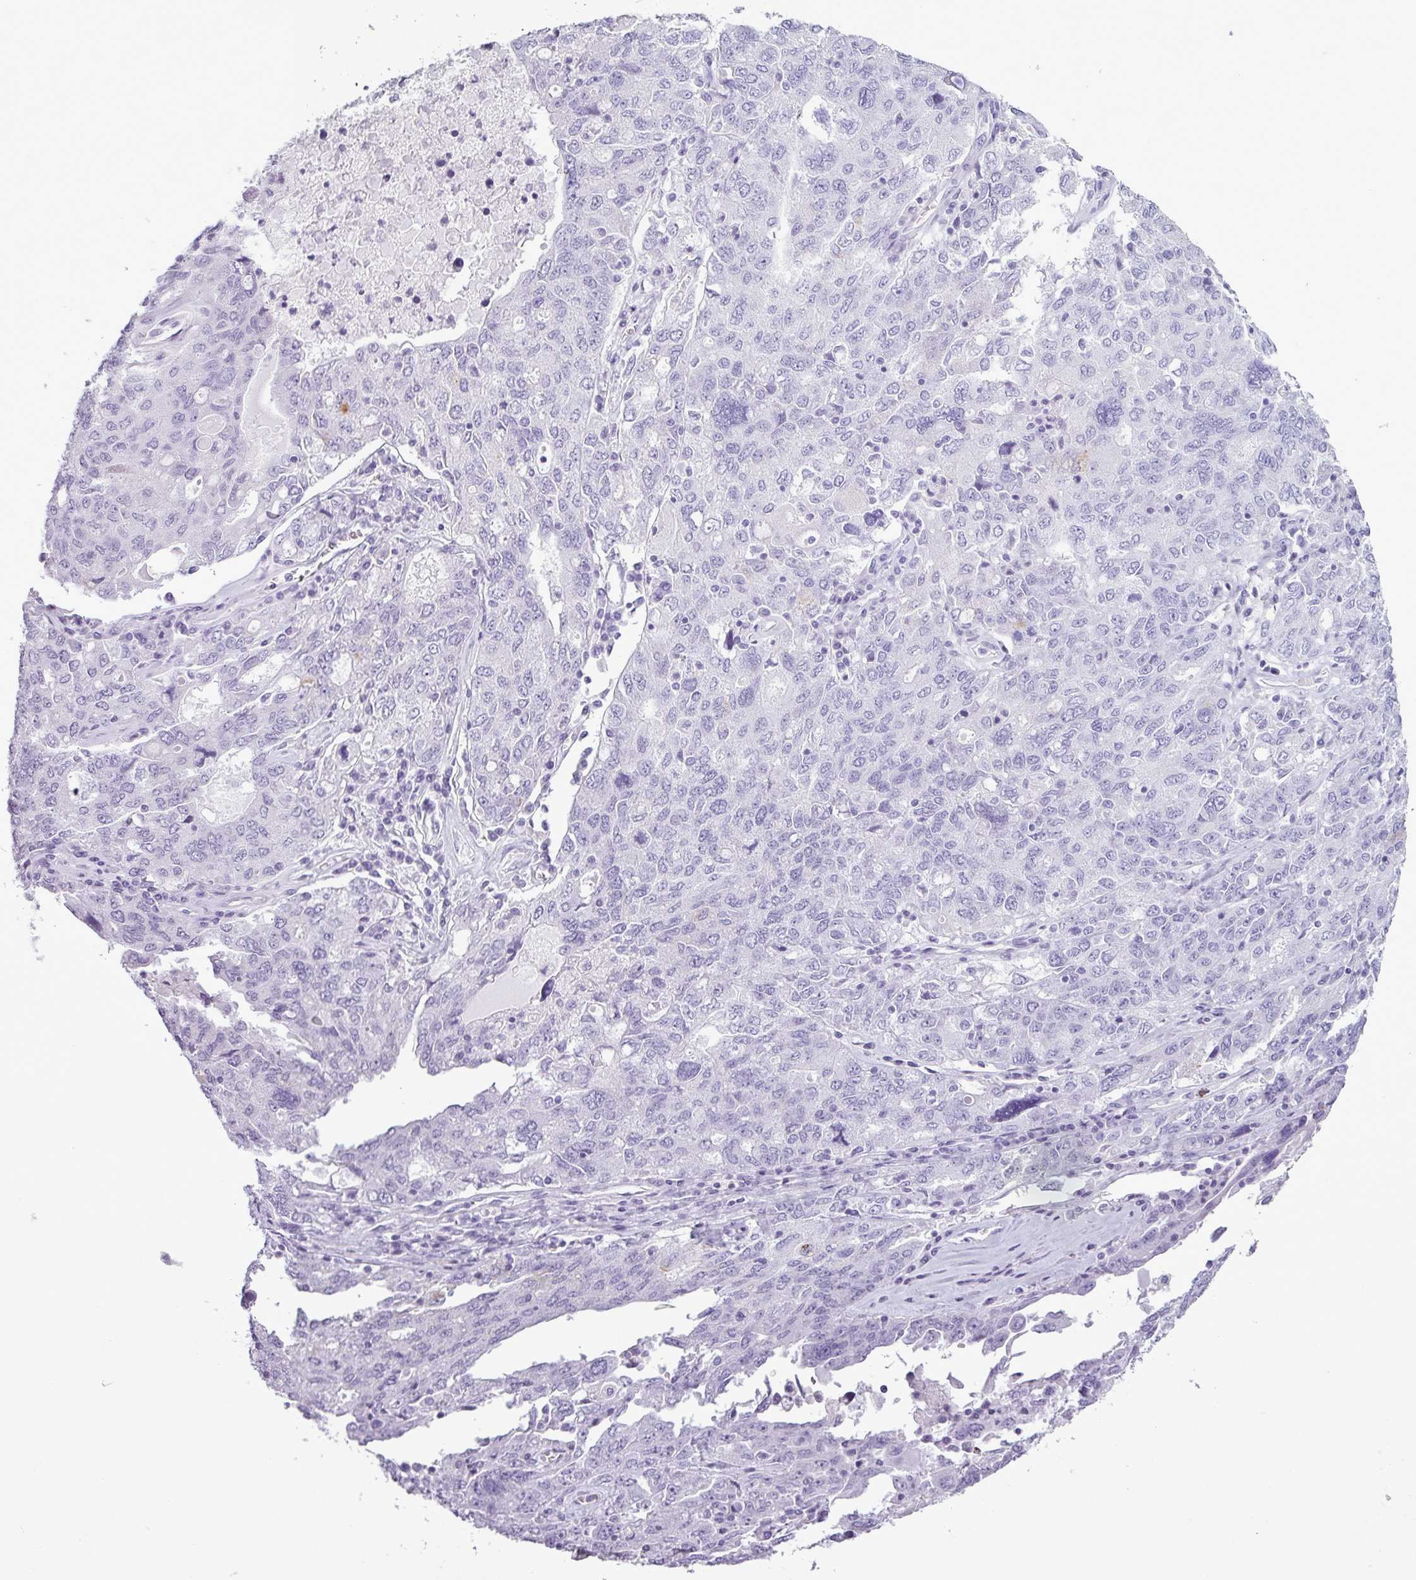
{"staining": {"intensity": "strong", "quantity": "<25%", "location": "cytoplasmic/membranous"}, "tissue": "ovarian cancer", "cell_type": "Tumor cells", "image_type": "cancer", "snomed": [{"axis": "morphology", "description": "Carcinoma, endometroid"}, {"axis": "topography", "description": "Ovary"}], "caption": "Ovarian endometroid carcinoma stained for a protein displays strong cytoplasmic/membranous positivity in tumor cells. The staining was performed using DAB, with brown indicating positive protein expression. Nuclei are stained blue with hematoxylin.", "gene": "AMY1B", "patient": {"sex": "female", "age": 62}}